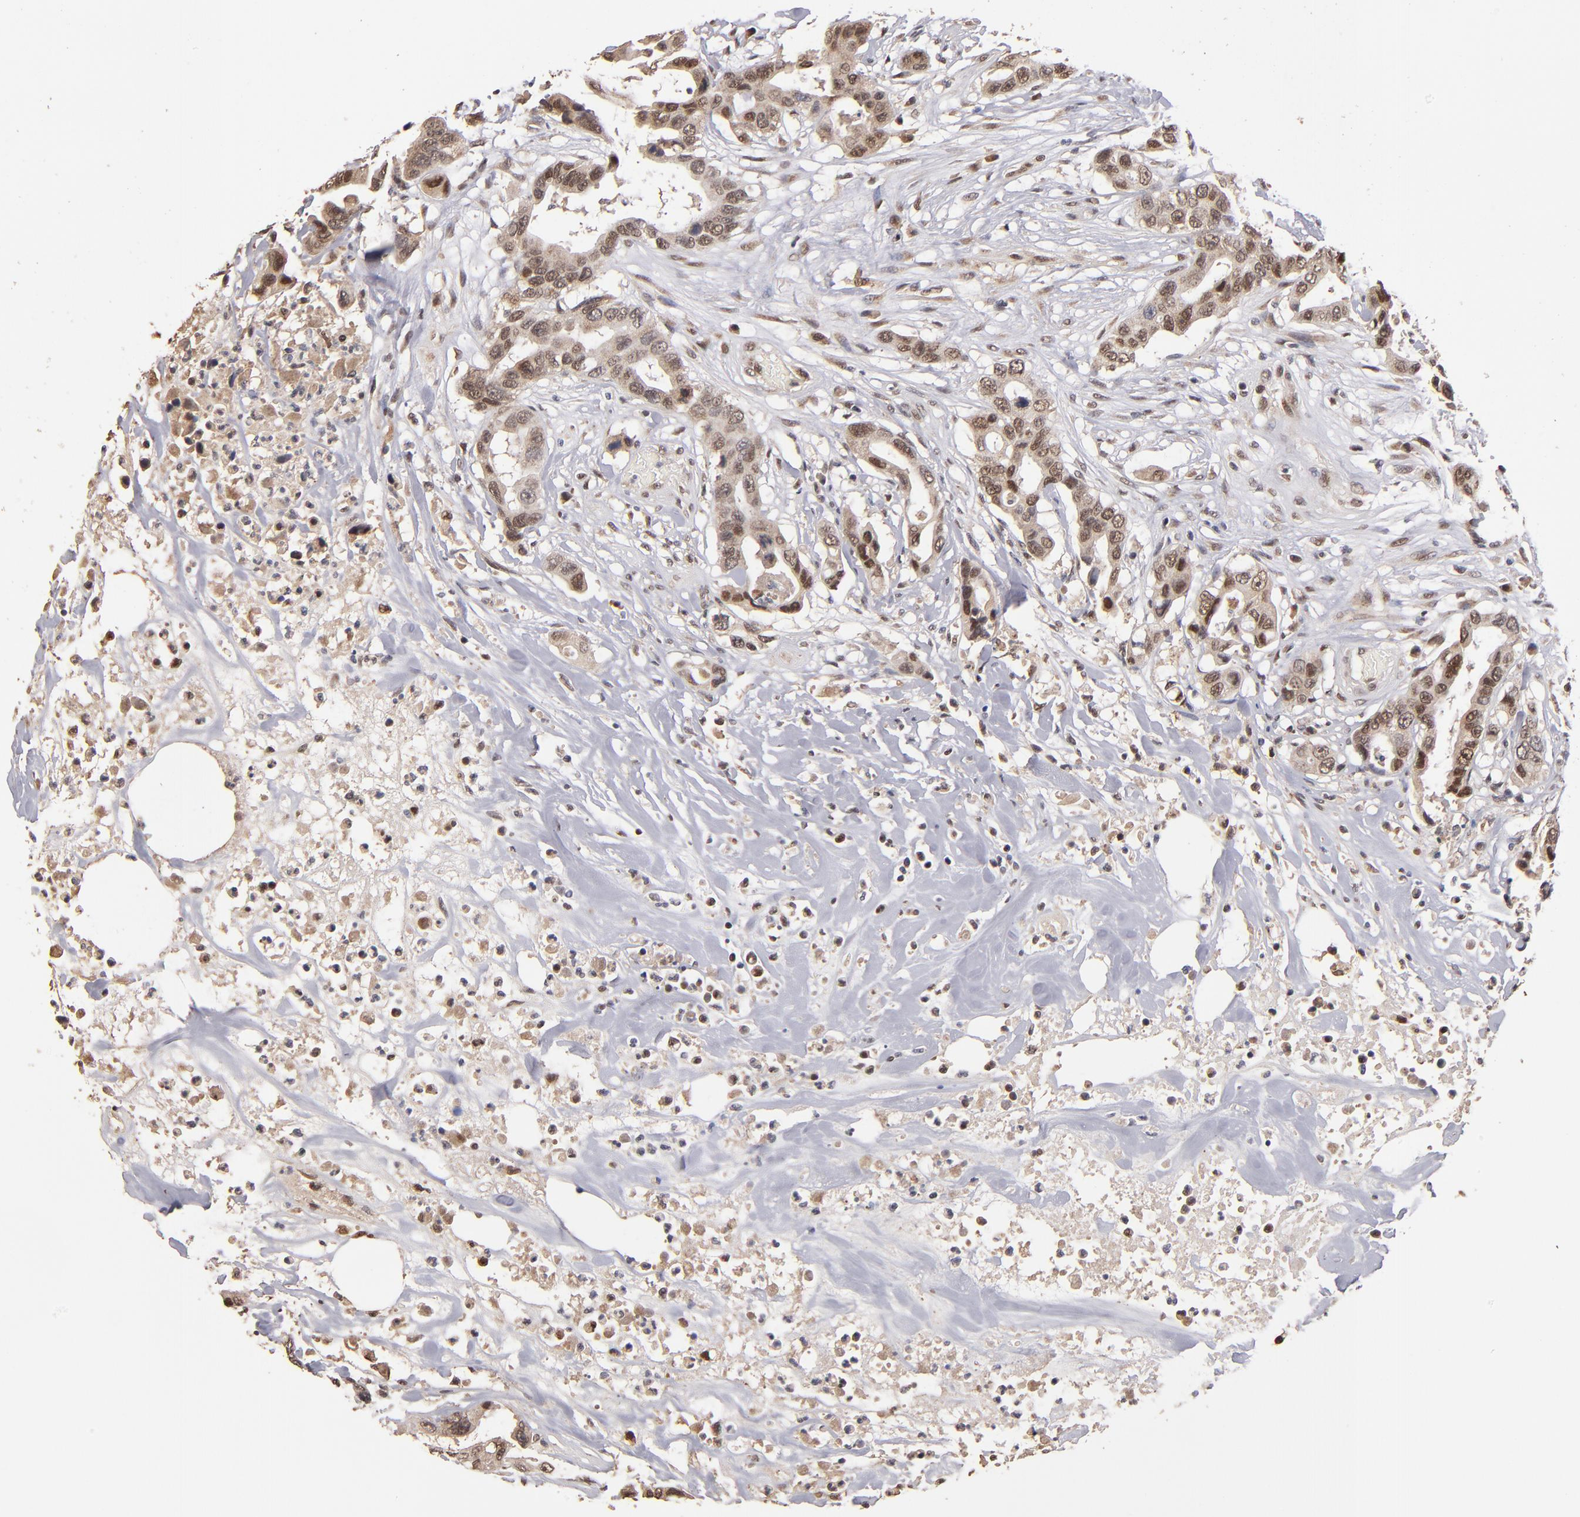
{"staining": {"intensity": "moderate", "quantity": "25%-75%", "location": "cytoplasmic/membranous,nuclear"}, "tissue": "colorectal cancer", "cell_type": "Tumor cells", "image_type": "cancer", "snomed": [{"axis": "morphology", "description": "Adenocarcinoma, NOS"}, {"axis": "topography", "description": "Colon"}], "caption": "Protein staining reveals moderate cytoplasmic/membranous and nuclear positivity in approximately 25%-75% of tumor cells in adenocarcinoma (colorectal). (DAB = brown stain, brightfield microscopy at high magnification).", "gene": "EAPP", "patient": {"sex": "female", "age": 70}}